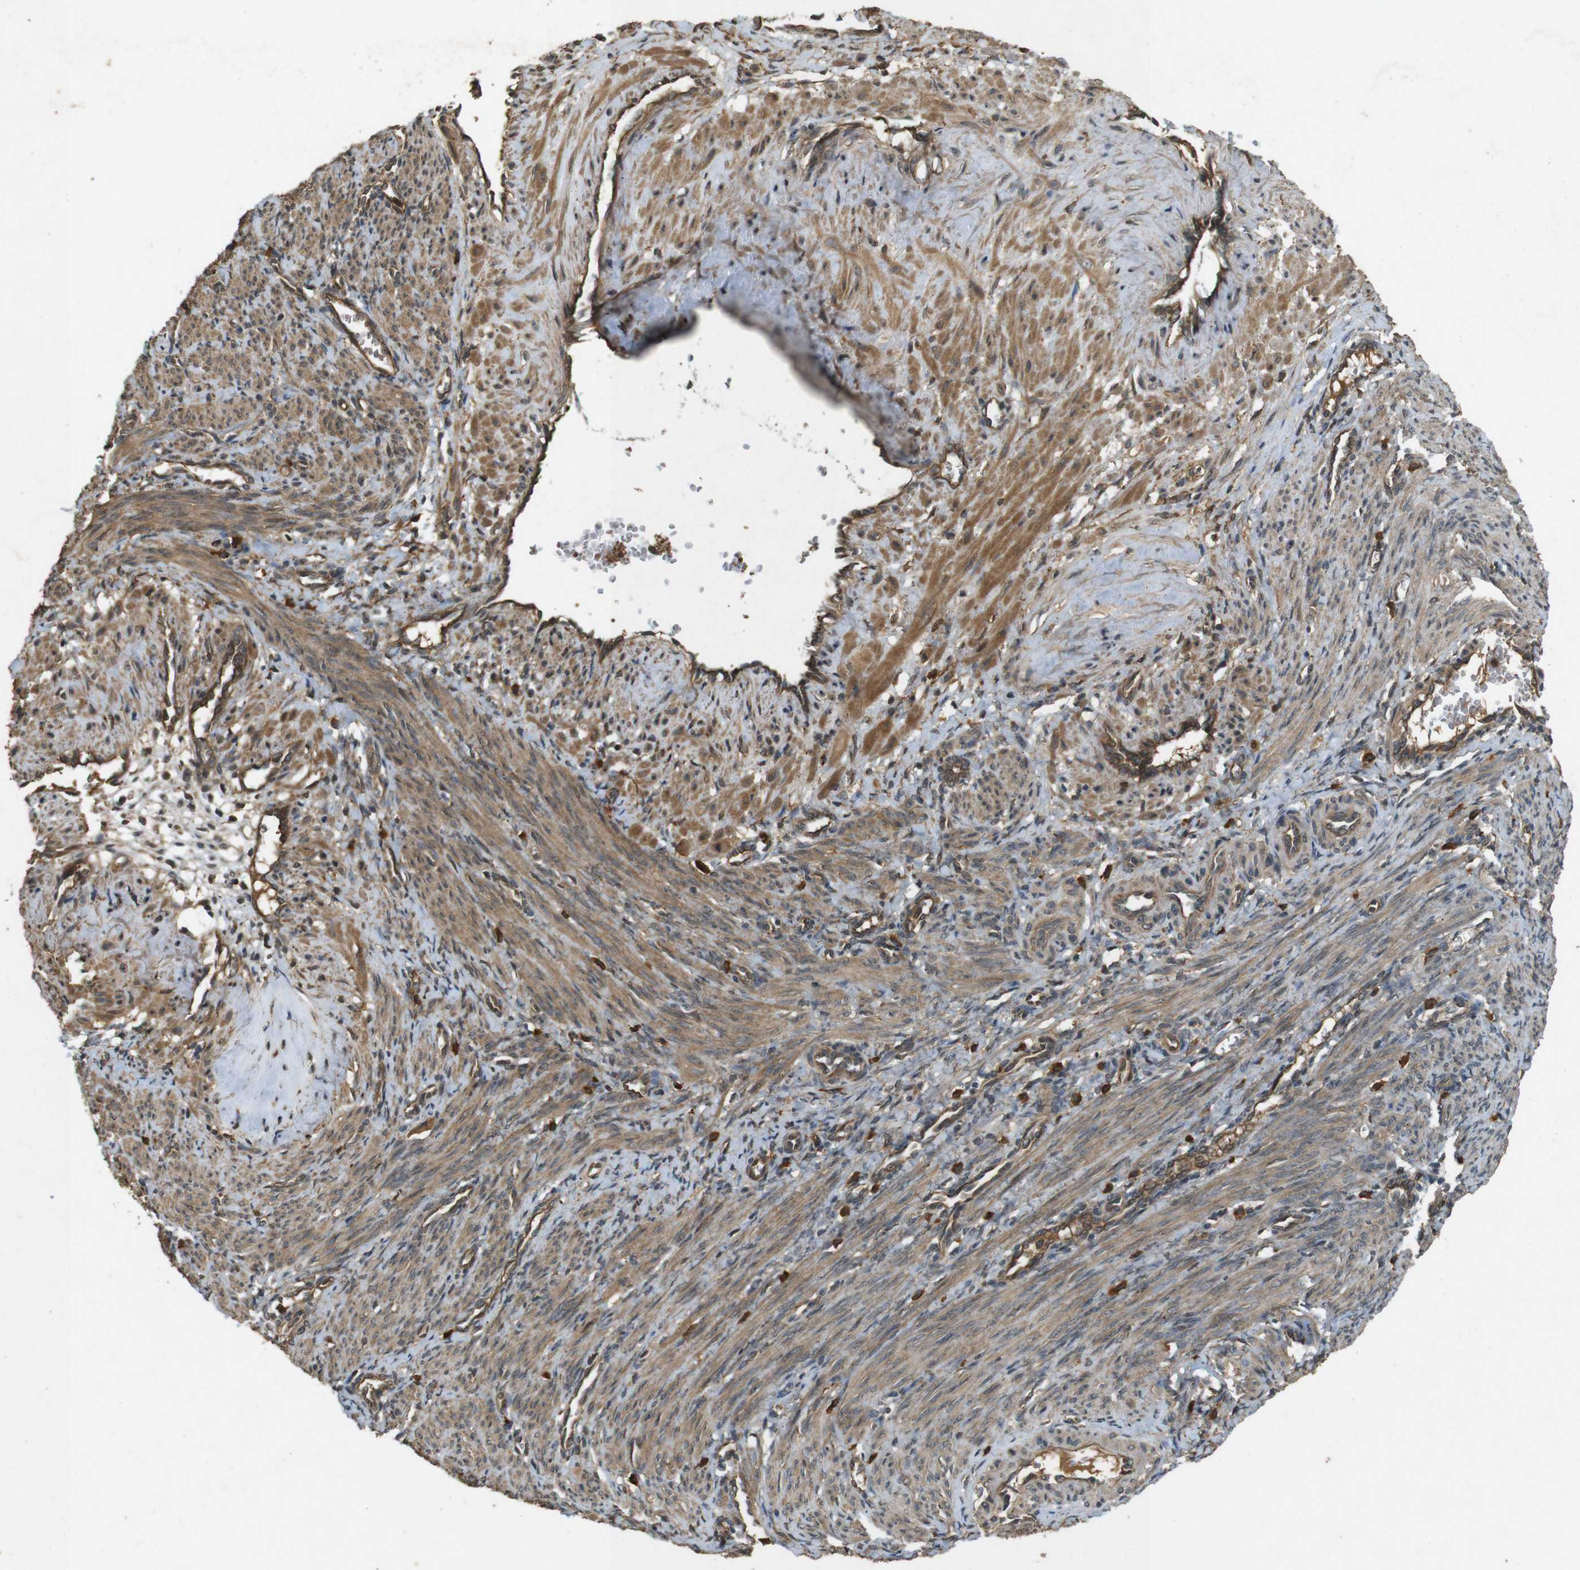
{"staining": {"intensity": "moderate", "quantity": ">75%", "location": "cytoplasmic/membranous"}, "tissue": "smooth muscle", "cell_type": "Smooth muscle cells", "image_type": "normal", "snomed": [{"axis": "morphology", "description": "Normal tissue, NOS"}, {"axis": "topography", "description": "Endometrium"}], "caption": "The micrograph exhibits immunohistochemical staining of benign smooth muscle. There is moderate cytoplasmic/membranous expression is seen in approximately >75% of smooth muscle cells.", "gene": "TAP1", "patient": {"sex": "female", "age": 33}}